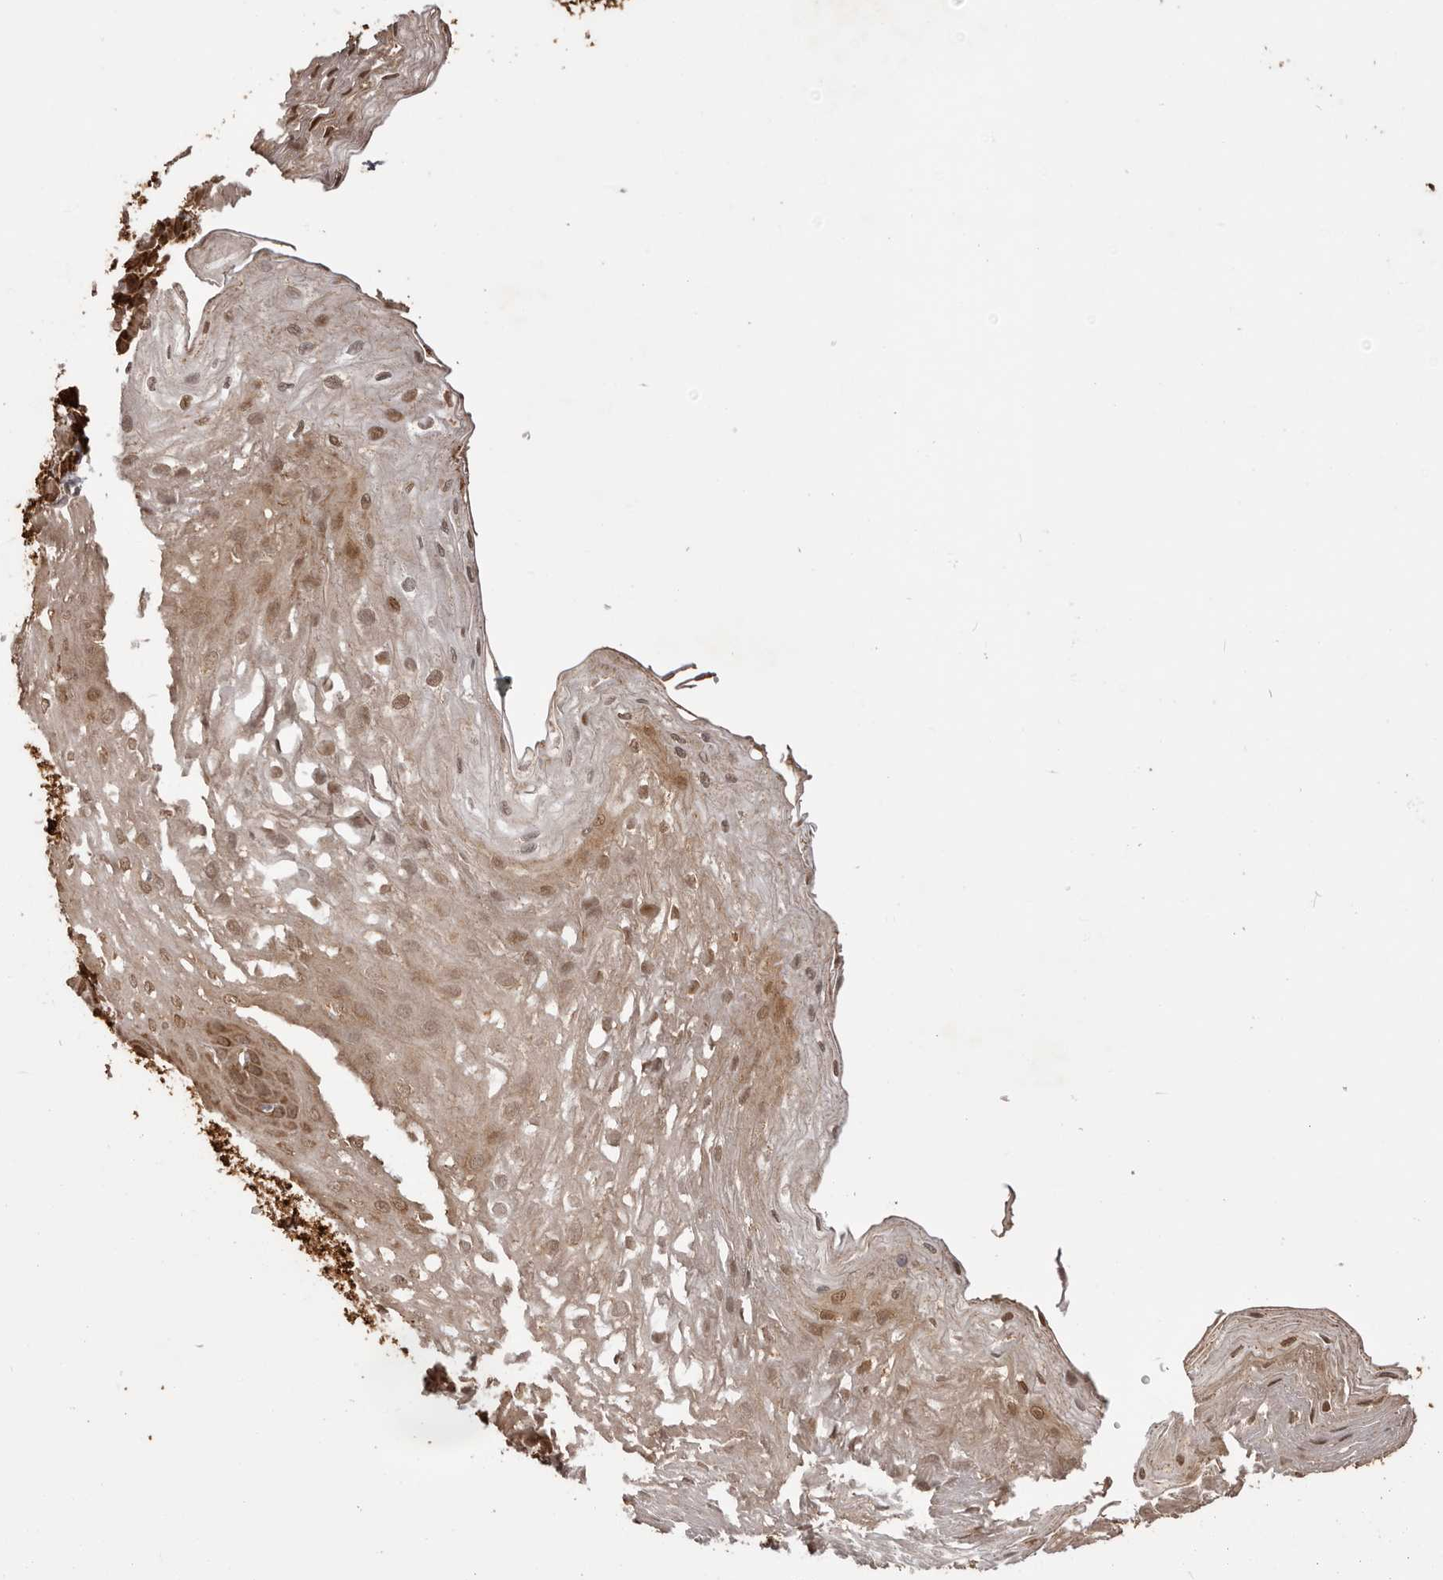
{"staining": {"intensity": "strong", "quantity": ">75%", "location": "cytoplasmic/membranous,nuclear"}, "tissue": "esophagus", "cell_type": "Squamous epithelial cells", "image_type": "normal", "snomed": [{"axis": "morphology", "description": "Normal tissue, NOS"}, {"axis": "topography", "description": "Esophagus"}], "caption": "An image showing strong cytoplasmic/membranous,nuclear positivity in about >75% of squamous epithelial cells in benign esophagus, as visualized by brown immunohistochemical staining.", "gene": "GFOD1", "patient": {"sex": "female", "age": 66}}